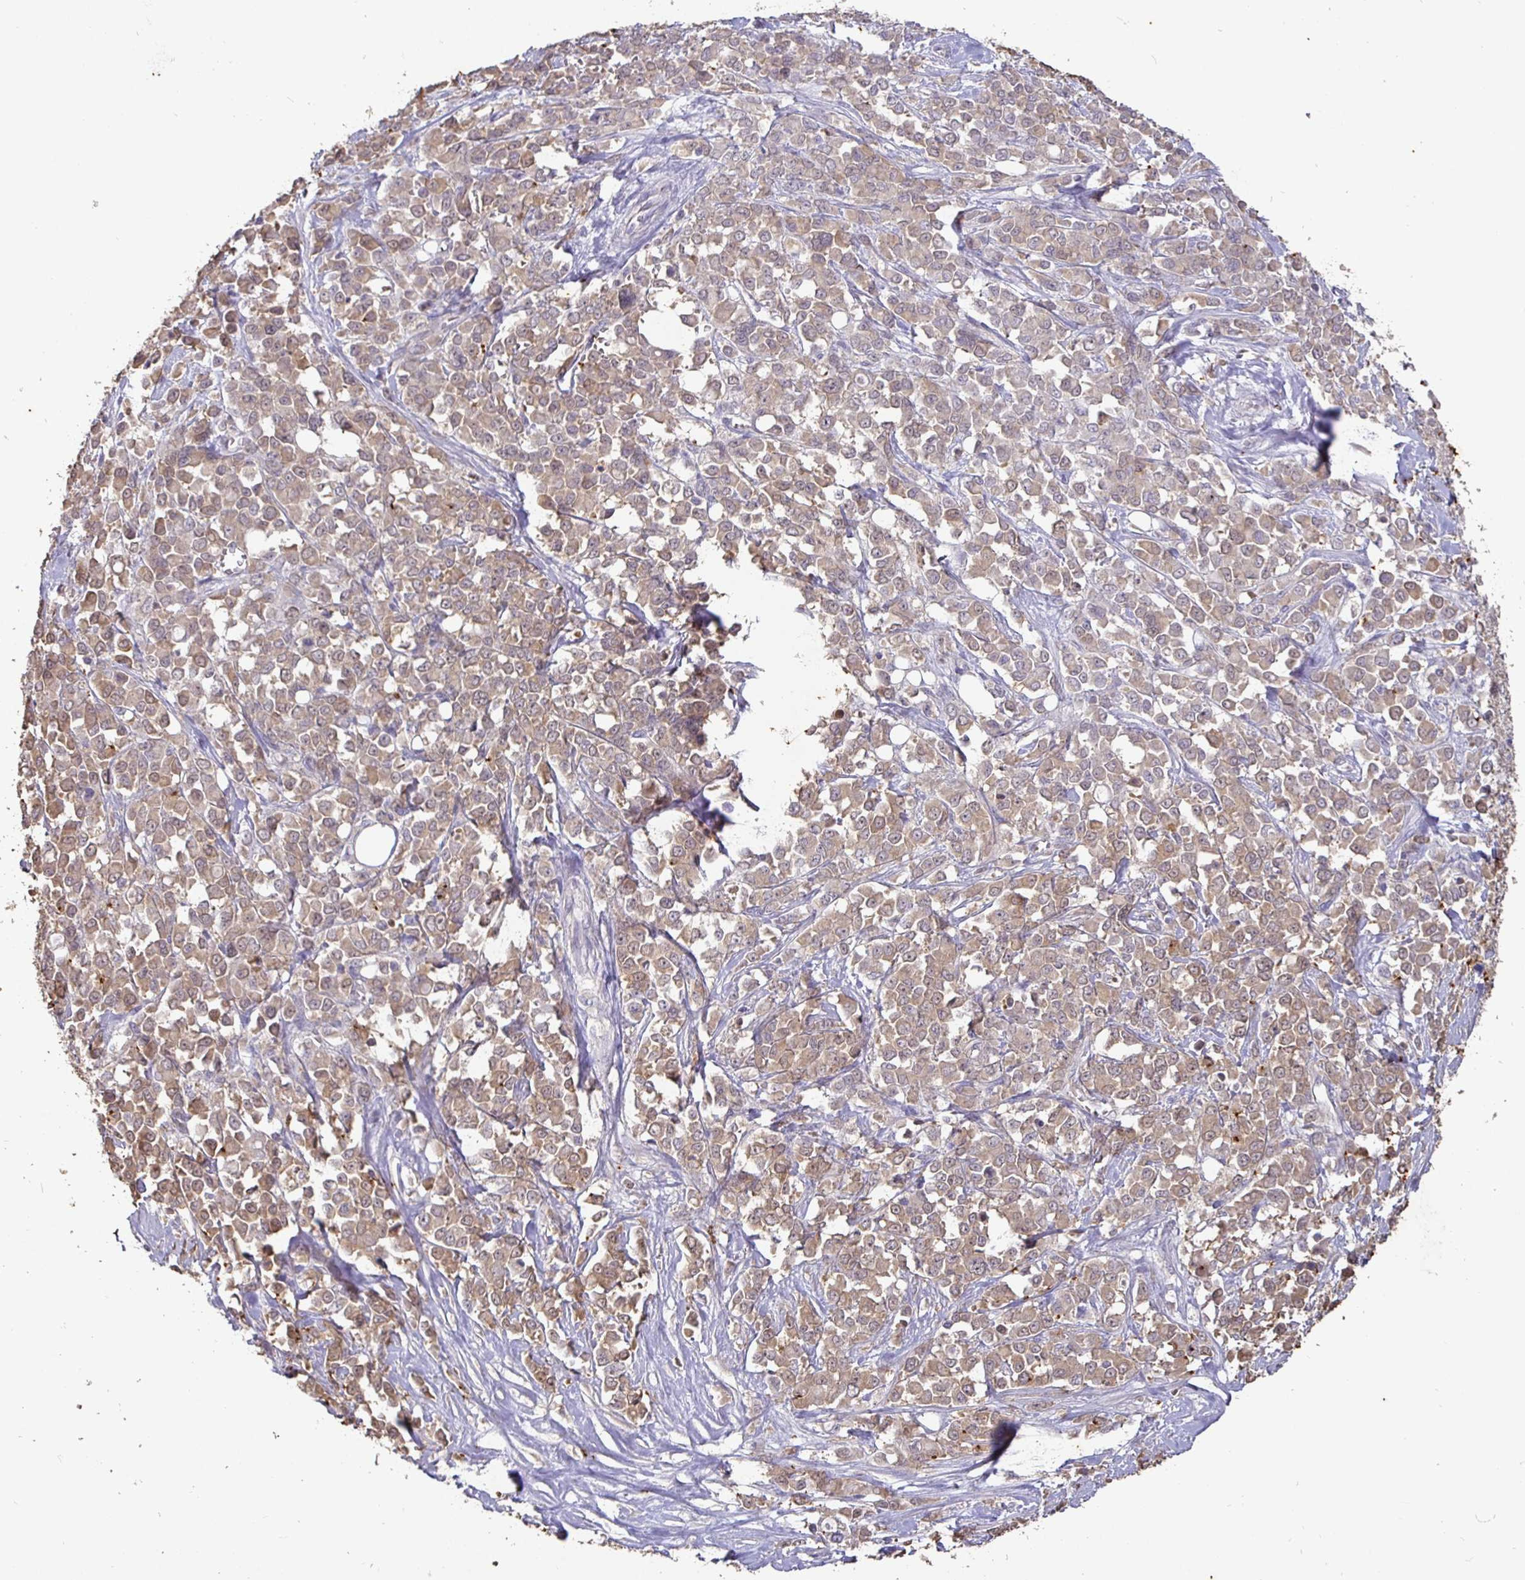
{"staining": {"intensity": "moderate", "quantity": ">75%", "location": "cytoplasmic/membranous,nuclear"}, "tissue": "stomach cancer", "cell_type": "Tumor cells", "image_type": "cancer", "snomed": [{"axis": "morphology", "description": "Adenocarcinoma, NOS"}, {"axis": "topography", "description": "Stomach"}], "caption": "This micrograph shows immunohistochemistry staining of human stomach cancer (adenocarcinoma), with medium moderate cytoplasmic/membranous and nuclear staining in about >75% of tumor cells.", "gene": "SHISA4", "patient": {"sex": "female", "age": 76}}